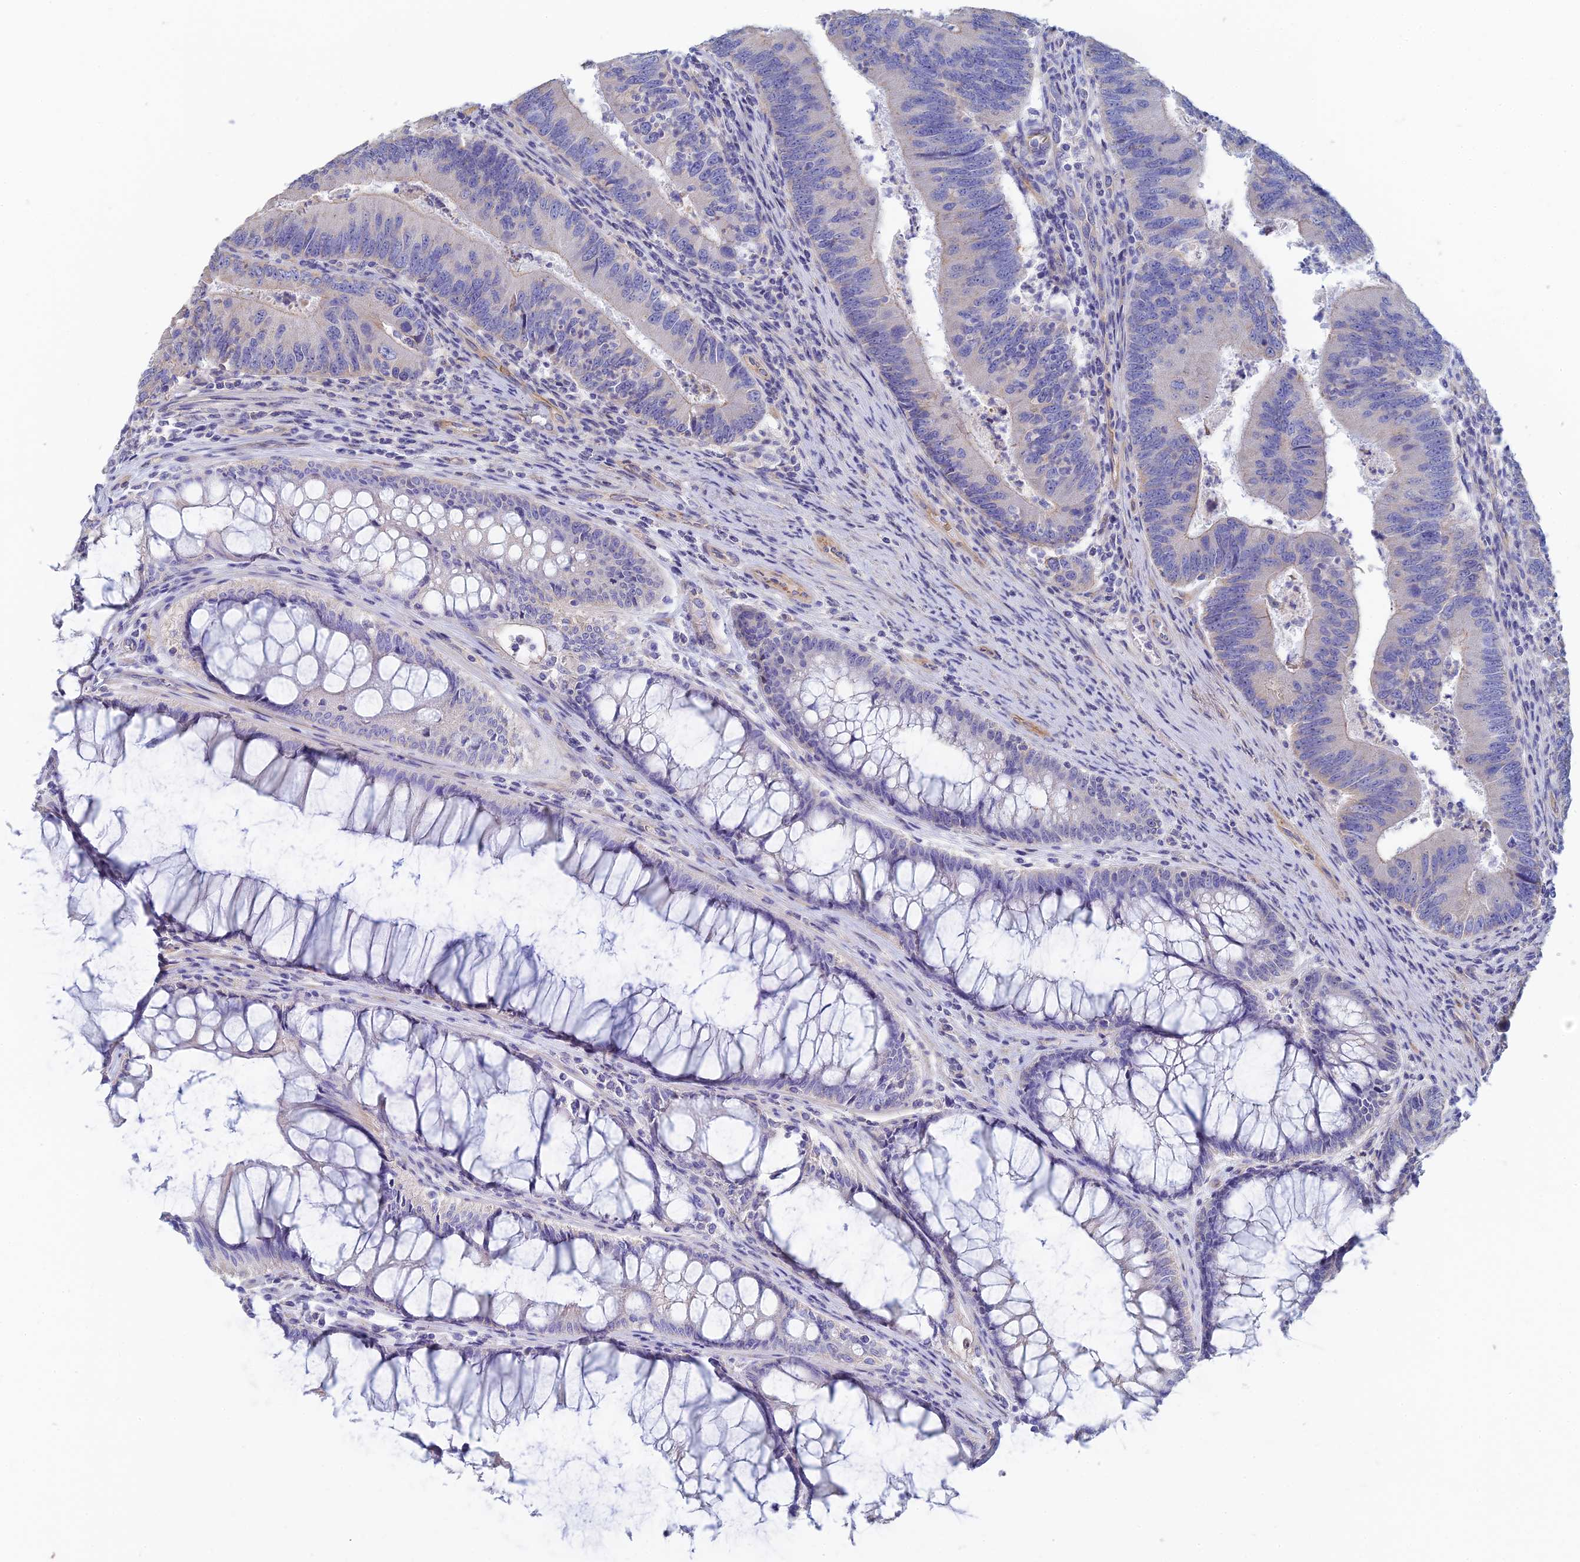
{"staining": {"intensity": "negative", "quantity": "none", "location": "none"}, "tissue": "colorectal cancer", "cell_type": "Tumor cells", "image_type": "cancer", "snomed": [{"axis": "morphology", "description": "Adenocarcinoma, NOS"}, {"axis": "topography", "description": "Colon"}], "caption": "DAB immunohistochemical staining of human adenocarcinoma (colorectal) exhibits no significant positivity in tumor cells.", "gene": "PCDHA5", "patient": {"sex": "female", "age": 67}}